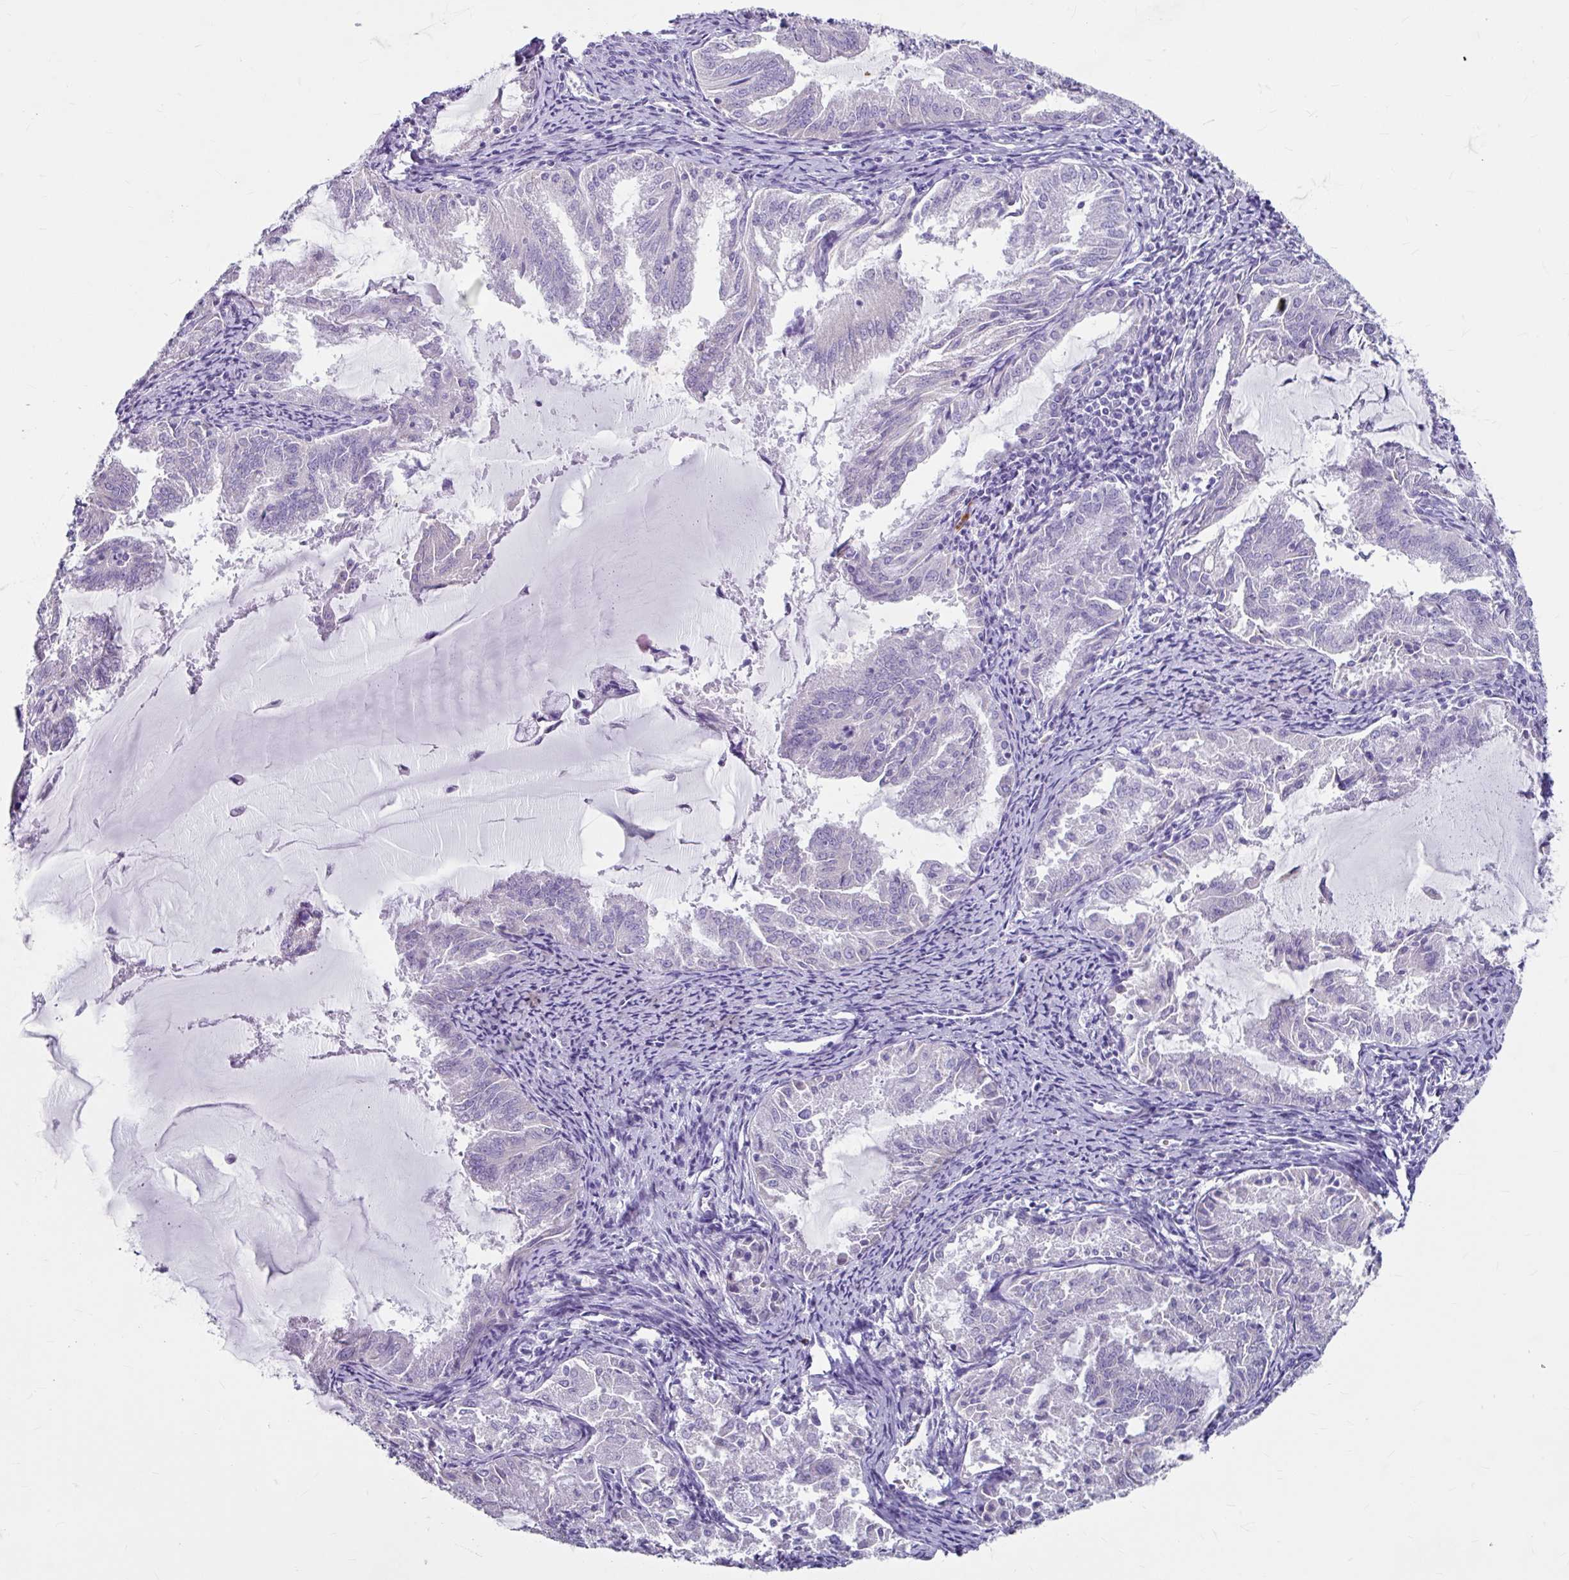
{"staining": {"intensity": "negative", "quantity": "none", "location": "none"}, "tissue": "endometrial cancer", "cell_type": "Tumor cells", "image_type": "cancer", "snomed": [{"axis": "morphology", "description": "Adenocarcinoma, NOS"}, {"axis": "topography", "description": "Endometrium"}], "caption": "IHC photomicrograph of neoplastic tissue: human endometrial adenocarcinoma stained with DAB (3,3'-diaminobenzidine) exhibits no significant protein positivity in tumor cells. Nuclei are stained in blue.", "gene": "ANKRD1", "patient": {"sex": "female", "age": 70}}